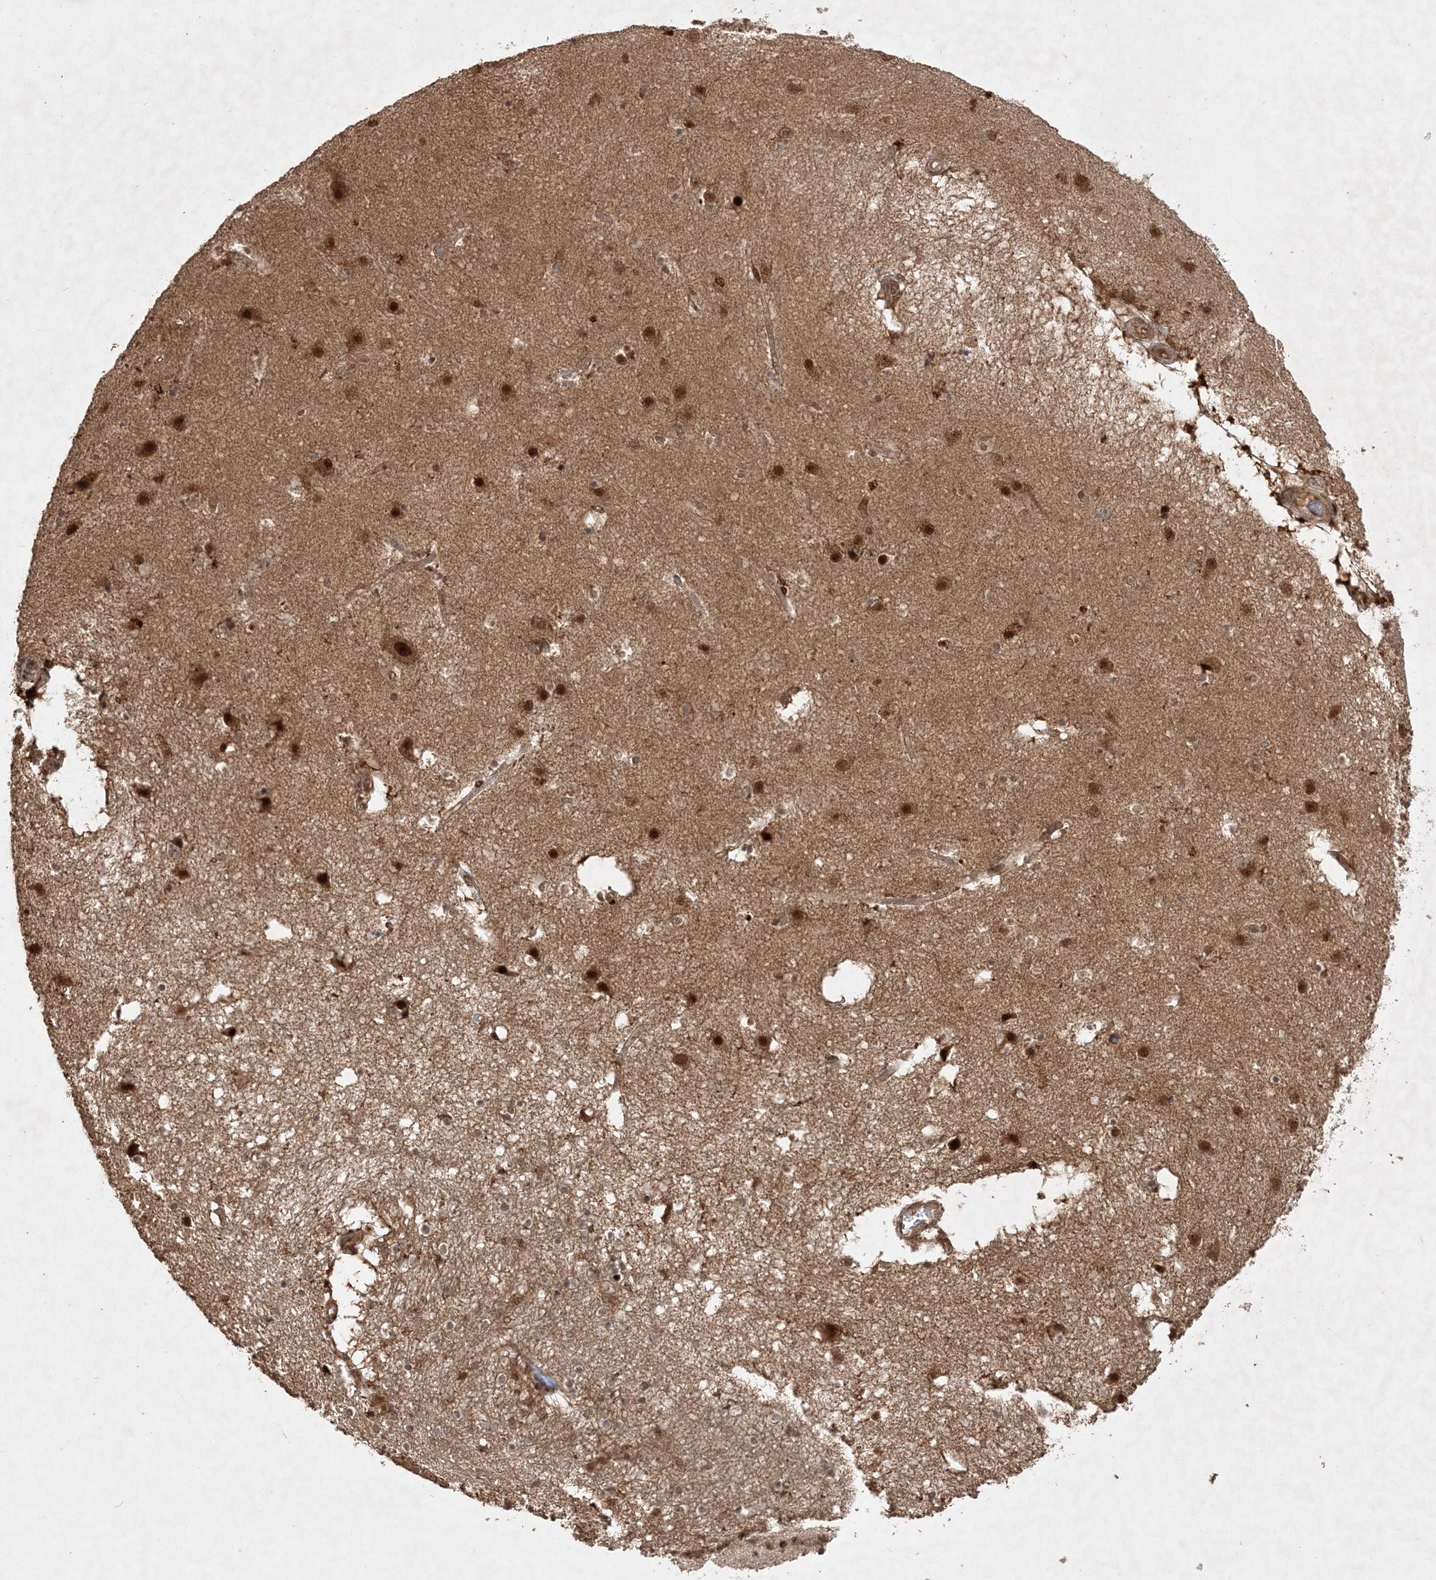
{"staining": {"intensity": "moderate", "quantity": "<25%", "location": "cytoplasmic/membranous,nuclear"}, "tissue": "caudate", "cell_type": "Glial cells", "image_type": "normal", "snomed": [{"axis": "morphology", "description": "Normal tissue, NOS"}, {"axis": "topography", "description": "Lateral ventricle wall"}], "caption": "Immunohistochemistry (IHC) micrograph of benign caudate stained for a protein (brown), which shows low levels of moderate cytoplasmic/membranous,nuclear staining in approximately <25% of glial cells.", "gene": "UBR3", "patient": {"sex": "male", "age": 70}}